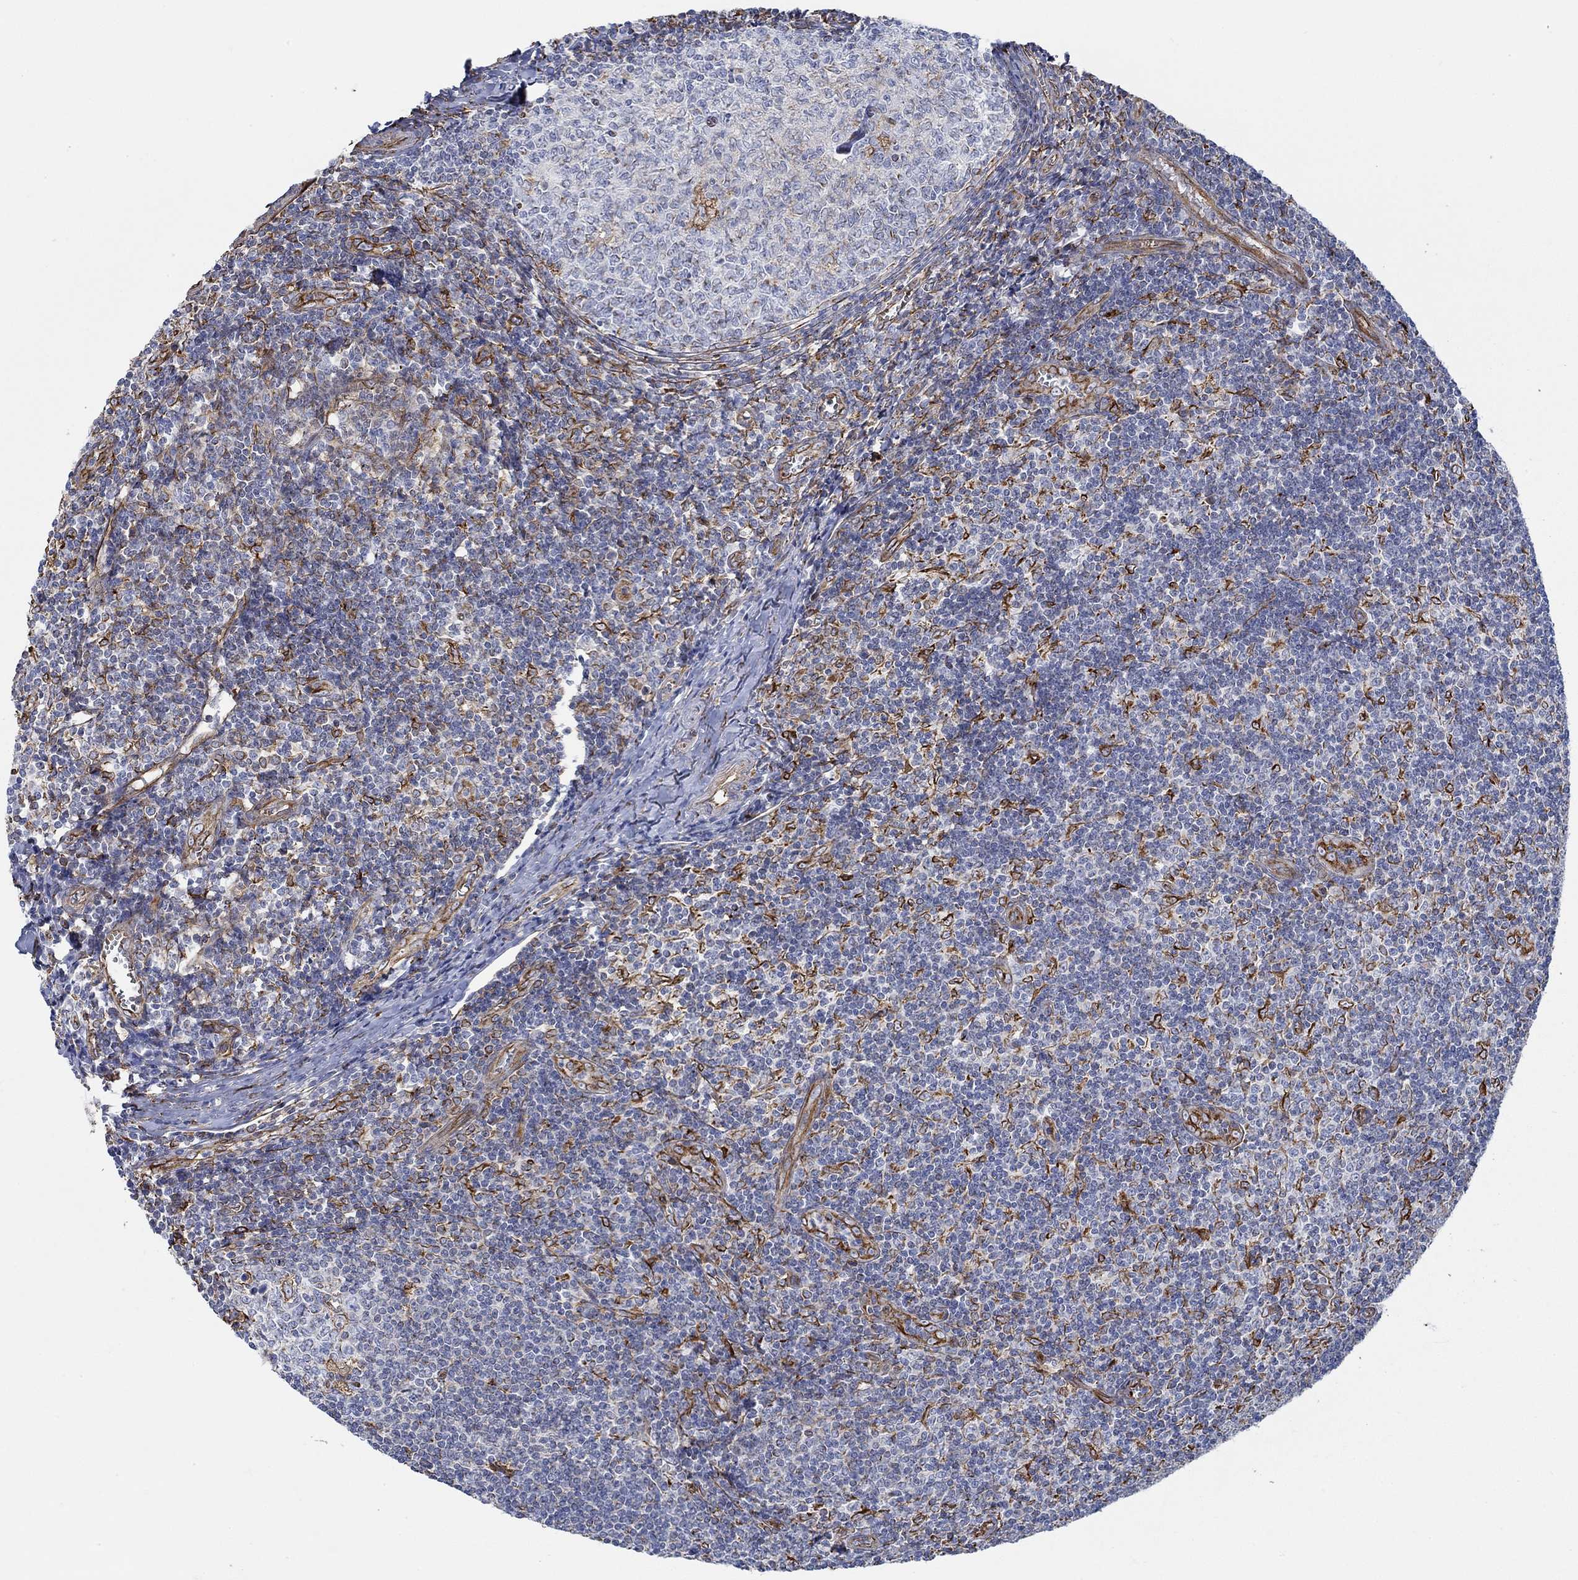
{"staining": {"intensity": "strong", "quantity": "<25%", "location": "cytoplasmic/membranous"}, "tissue": "tonsil", "cell_type": "Germinal center cells", "image_type": "normal", "snomed": [{"axis": "morphology", "description": "Normal tissue, NOS"}, {"axis": "topography", "description": "Tonsil"}], "caption": "IHC histopathology image of benign human tonsil stained for a protein (brown), which reveals medium levels of strong cytoplasmic/membranous staining in approximately <25% of germinal center cells.", "gene": "STC2", "patient": {"sex": "male", "age": 33}}